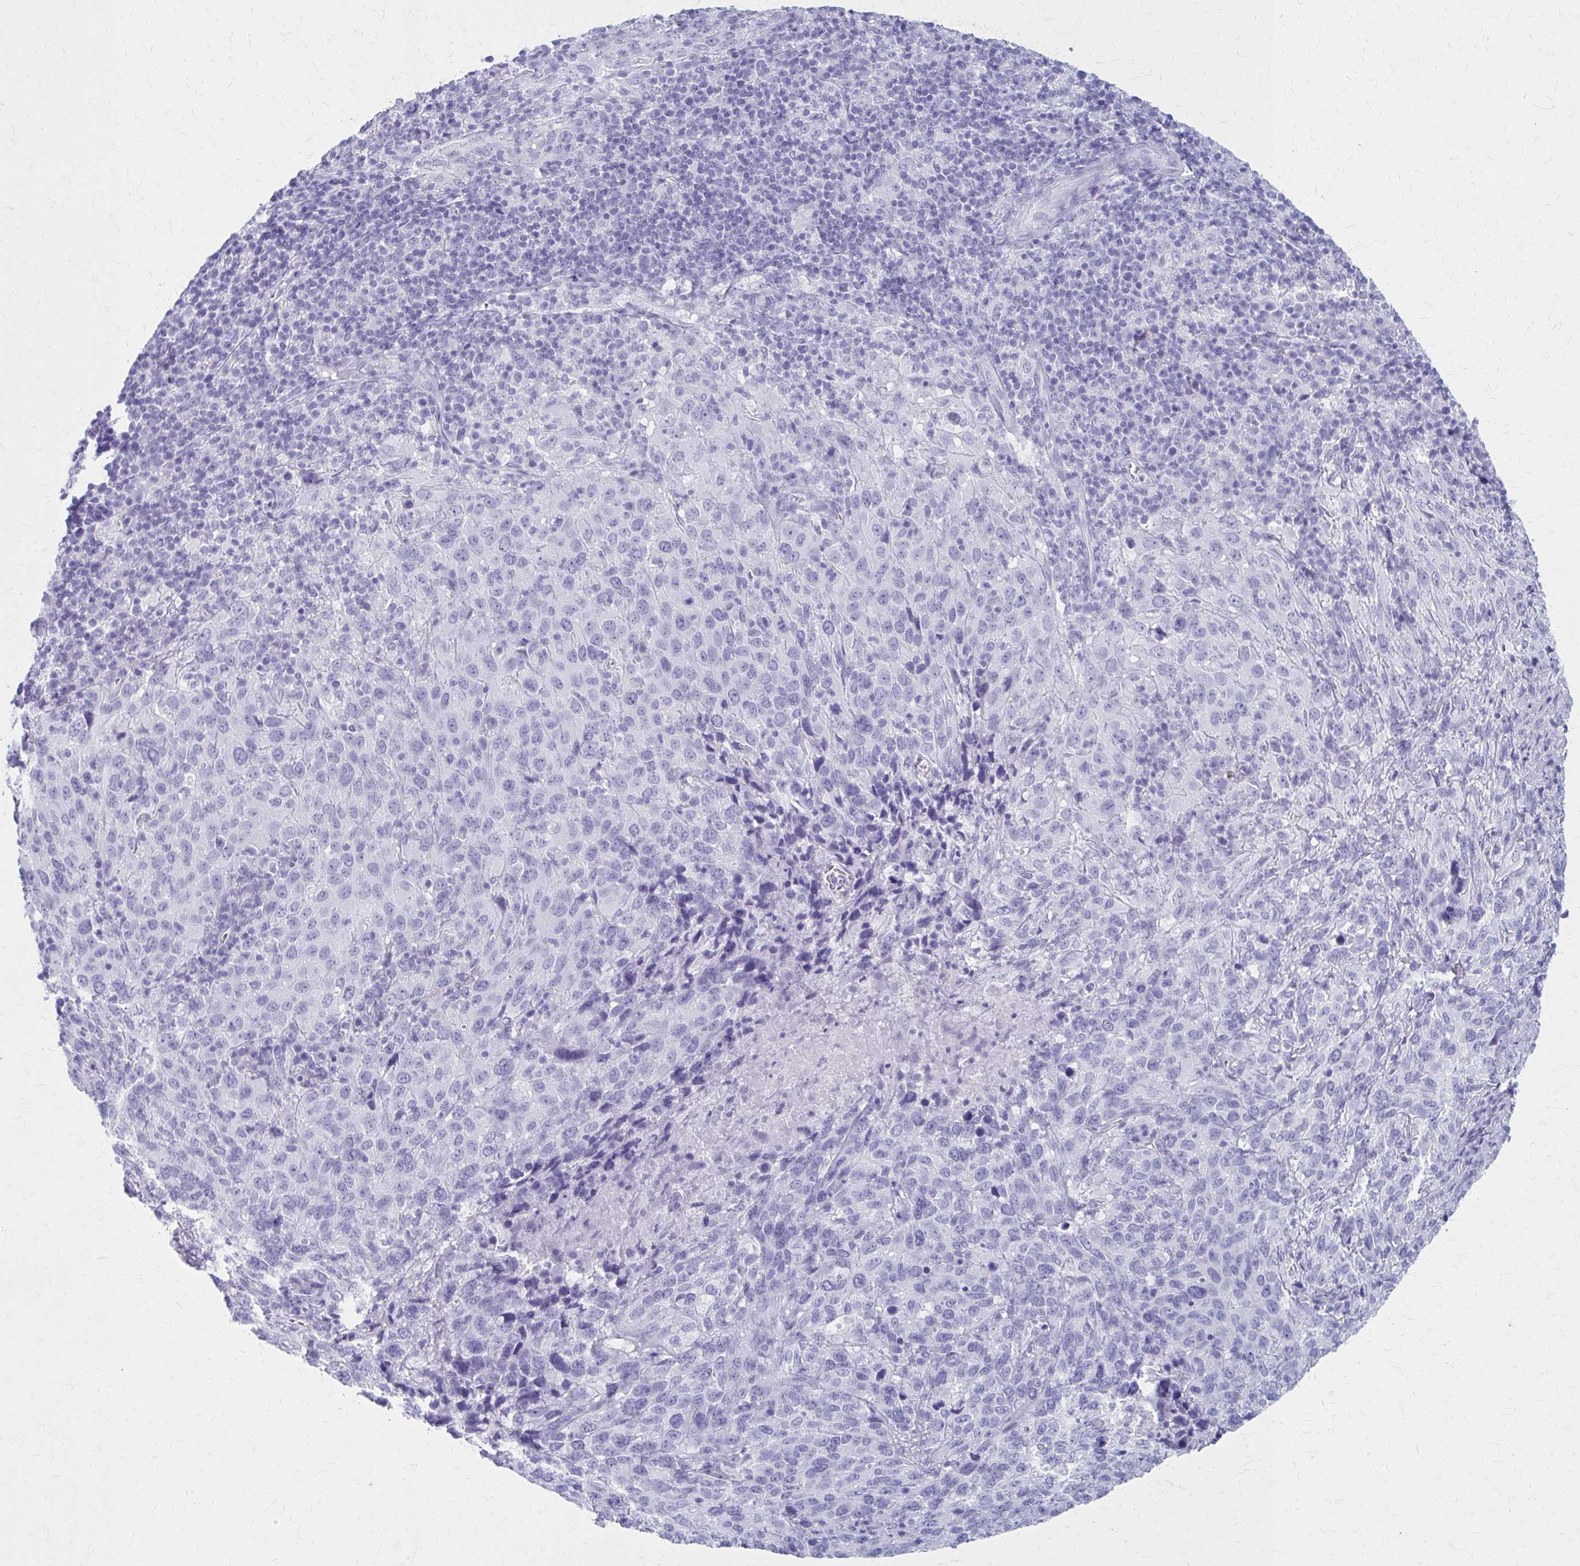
{"staining": {"intensity": "negative", "quantity": "none", "location": "none"}, "tissue": "cervical cancer", "cell_type": "Tumor cells", "image_type": "cancer", "snomed": [{"axis": "morphology", "description": "Squamous cell carcinoma, NOS"}, {"axis": "topography", "description": "Cervix"}], "caption": "A high-resolution histopathology image shows immunohistochemistry (IHC) staining of squamous cell carcinoma (cervical), which shows no significant staining in tumor cells.", "gene": "CELF5", "patient": {"sex": "female", "age": 51}}